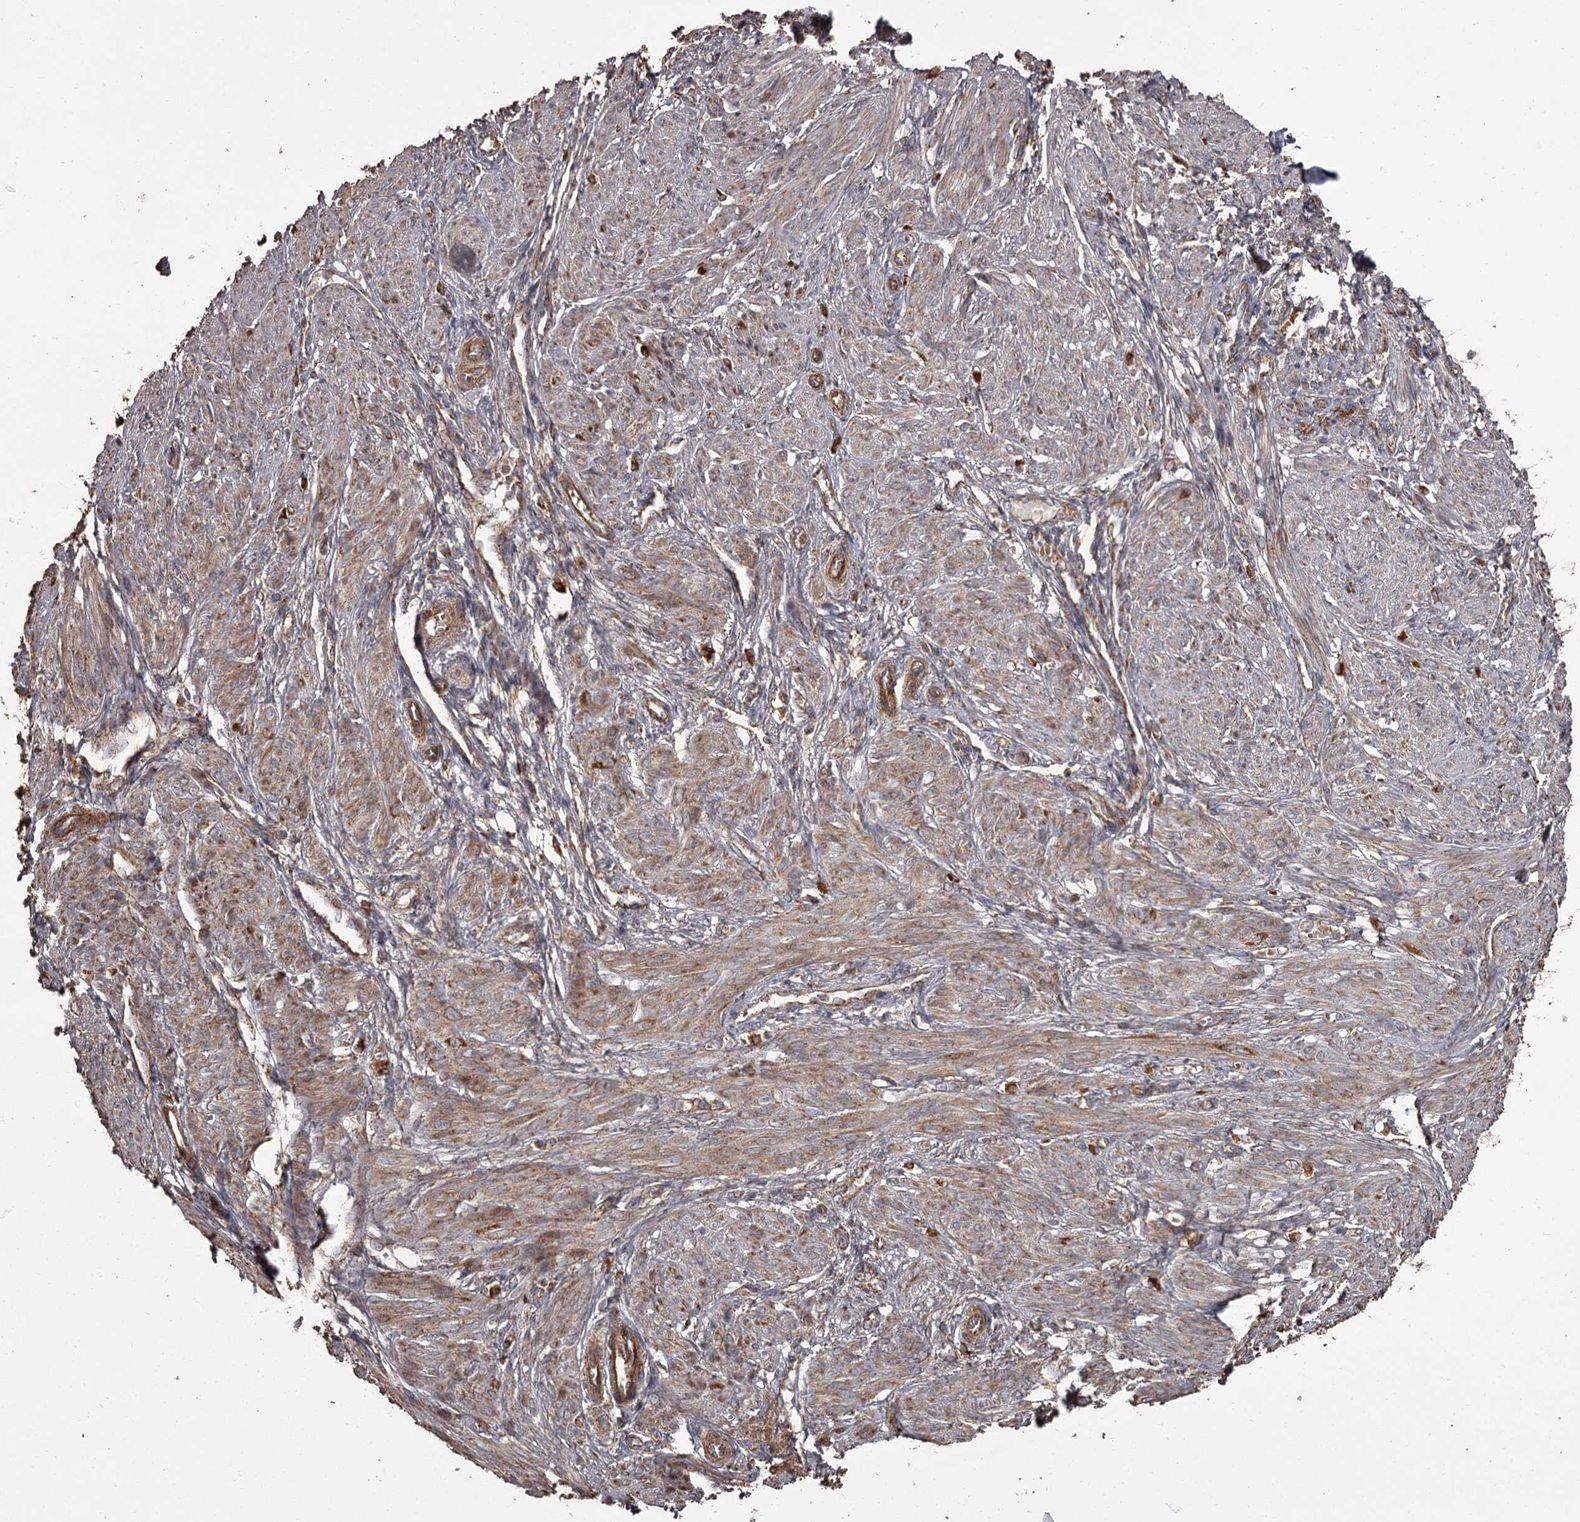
{"staining": {"intensity": "moderate", "quantity": ">75%", "location": "cytoplasmic/membranous"}, "tissue": "smooth muscle", "cell_type": "Smooth muscle cells", "image_type": "normal", "snomed": [{"axis": "morphology", "description": "Normal tissue, NOS"}, {"axis": "topography", "description": "Smooth muscle"}], "caption": "Approximately >75% of smooth muscle cells in benign smooth muscle display moderate cytoplasmic/membranous protein expression as visualized by brown immunohistochemical staining.", "gene": "THAP9", "patient": {"sex": "female", "age": 39}}